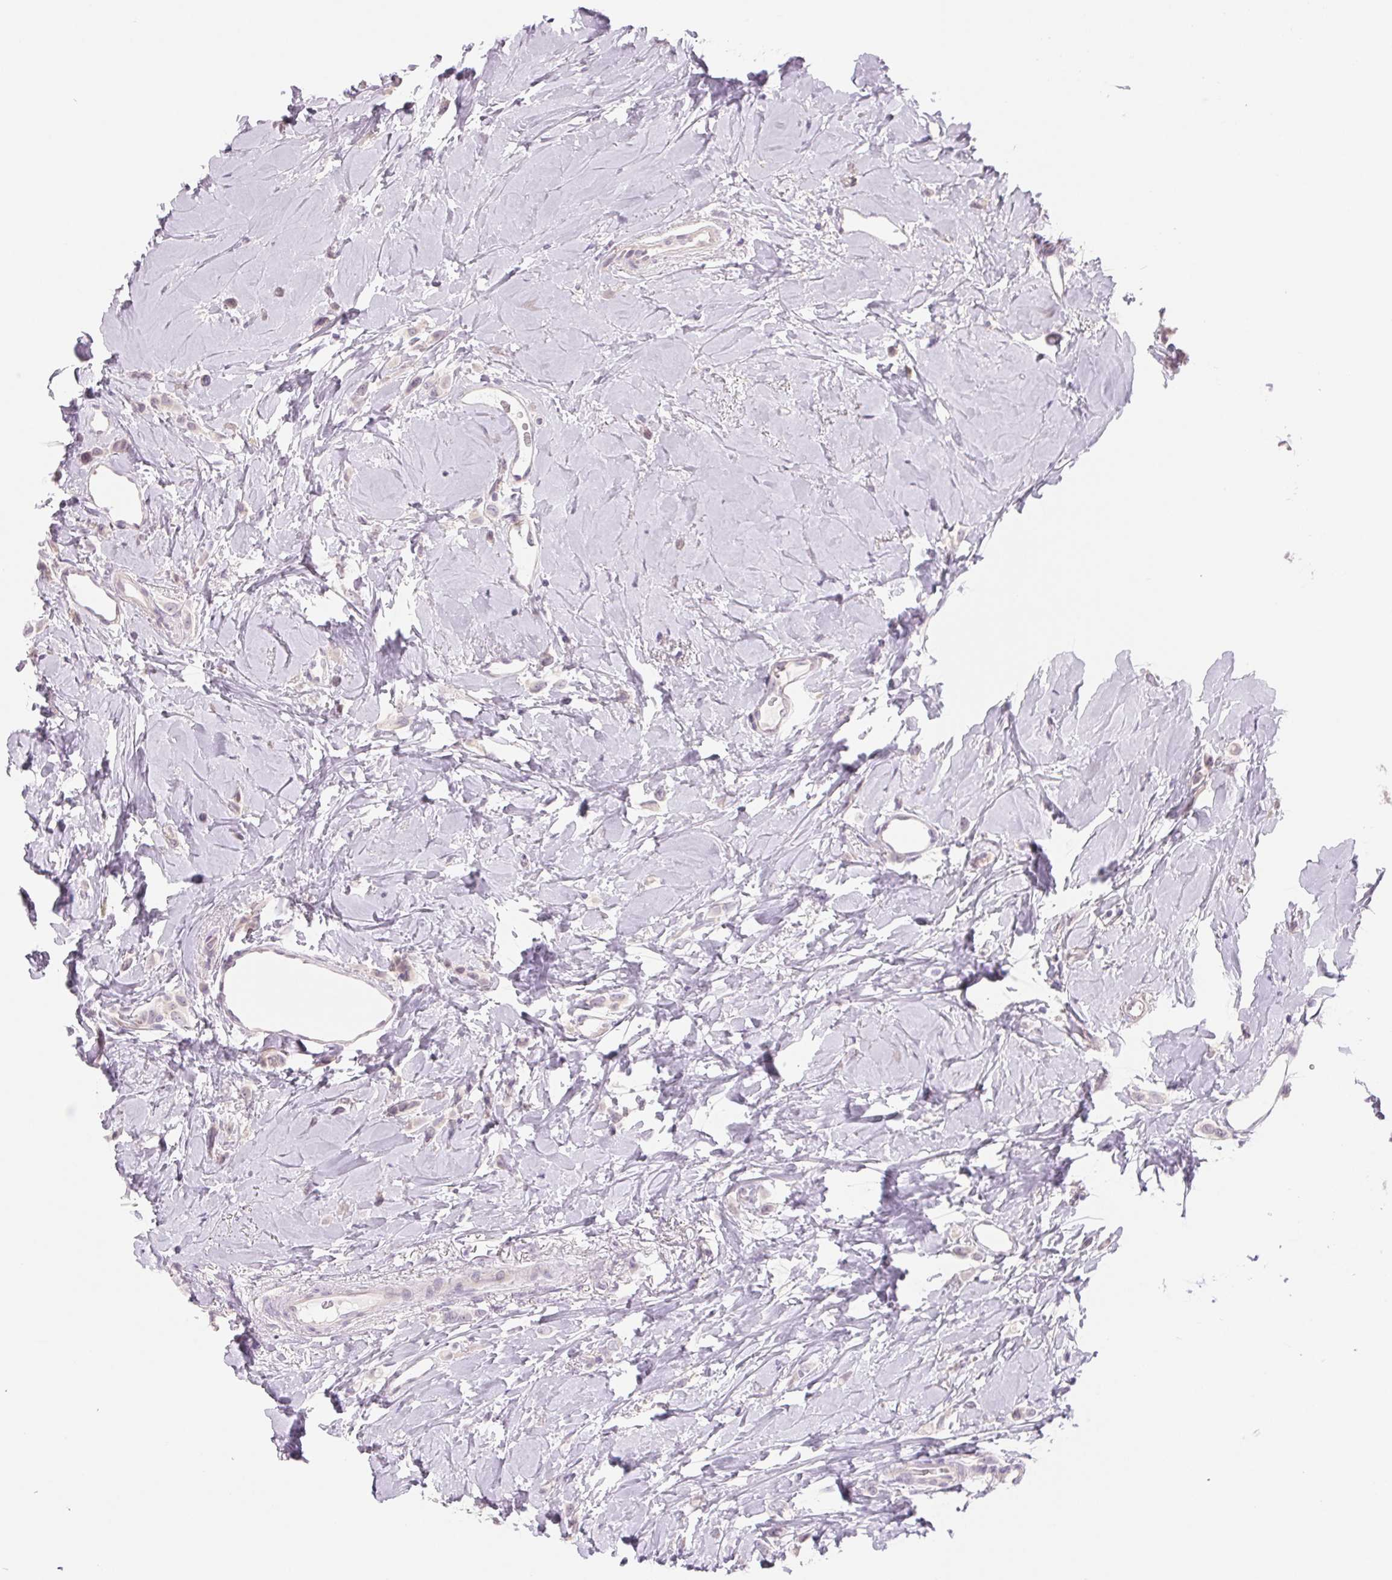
{"staining": {"intensity": "negative", "quantity": "none", "location": "none"}, "tissue": "breast cancer", "cell_type": "Tumor cells", "image_type": "cancer", "snomed": [{"axis": "morphology", "description": "Lobular carcinoma"}, {"axis": "topography", "description": "Breast"}], "caption": "High magnification brightfield microscopy of breast cancer stained with DAB (brown) and counterstained with hematoxylin (blue): tumor cells show no significant expression.", "gene": "CCDC168", "patient": {"sex": "female", "age": 66}}